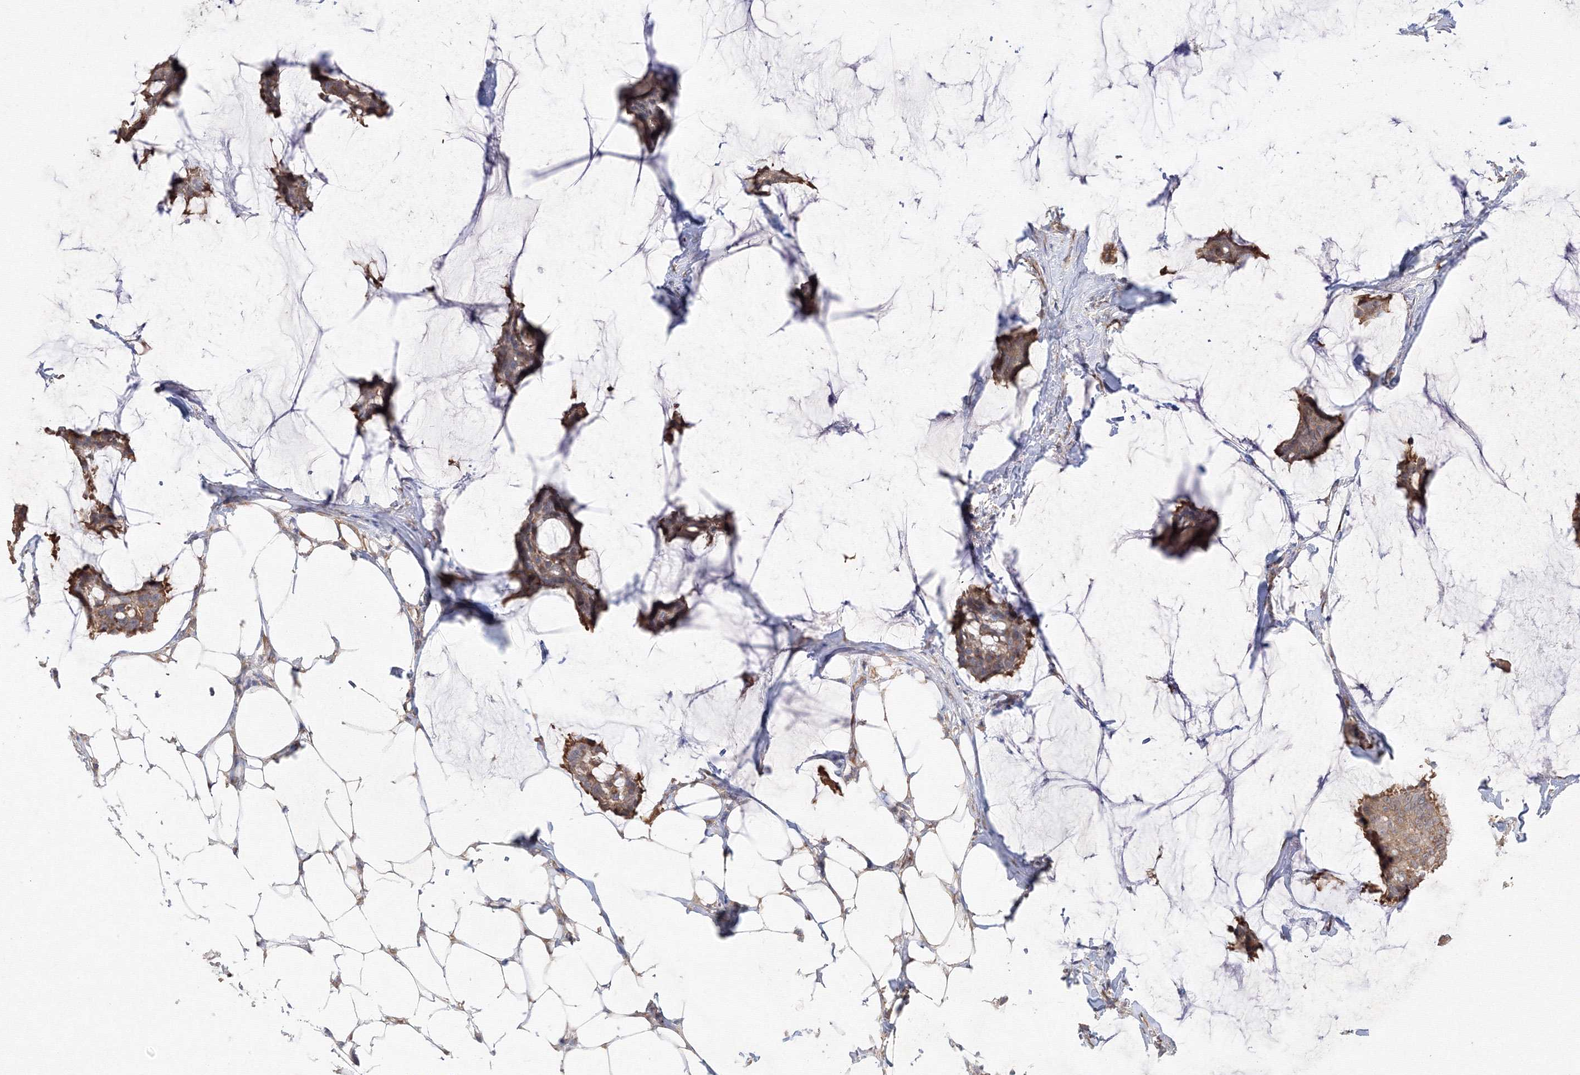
{"staining": {"intensity": "moderate", "quantity": ">75%", "location": "cytoplasmic/membranous"}, "tissue": "breast cancer", "cell_type": "Tumor cells", "image_type": "cancer", "snomed": [{"axis": "morphology", "description": "Duct carcinoma"}, {"axis": "topography", "description": "Breast"}], "caption": "There is medium levels of moderate cytoplasmic/membranous positivity in tumor cells of breast invasive ductal carcinoma, as demonstrated by immunohistochemical staining (brown color).", "gene": "FBXL8", "patient": {"sex": "female", "age": 93}}